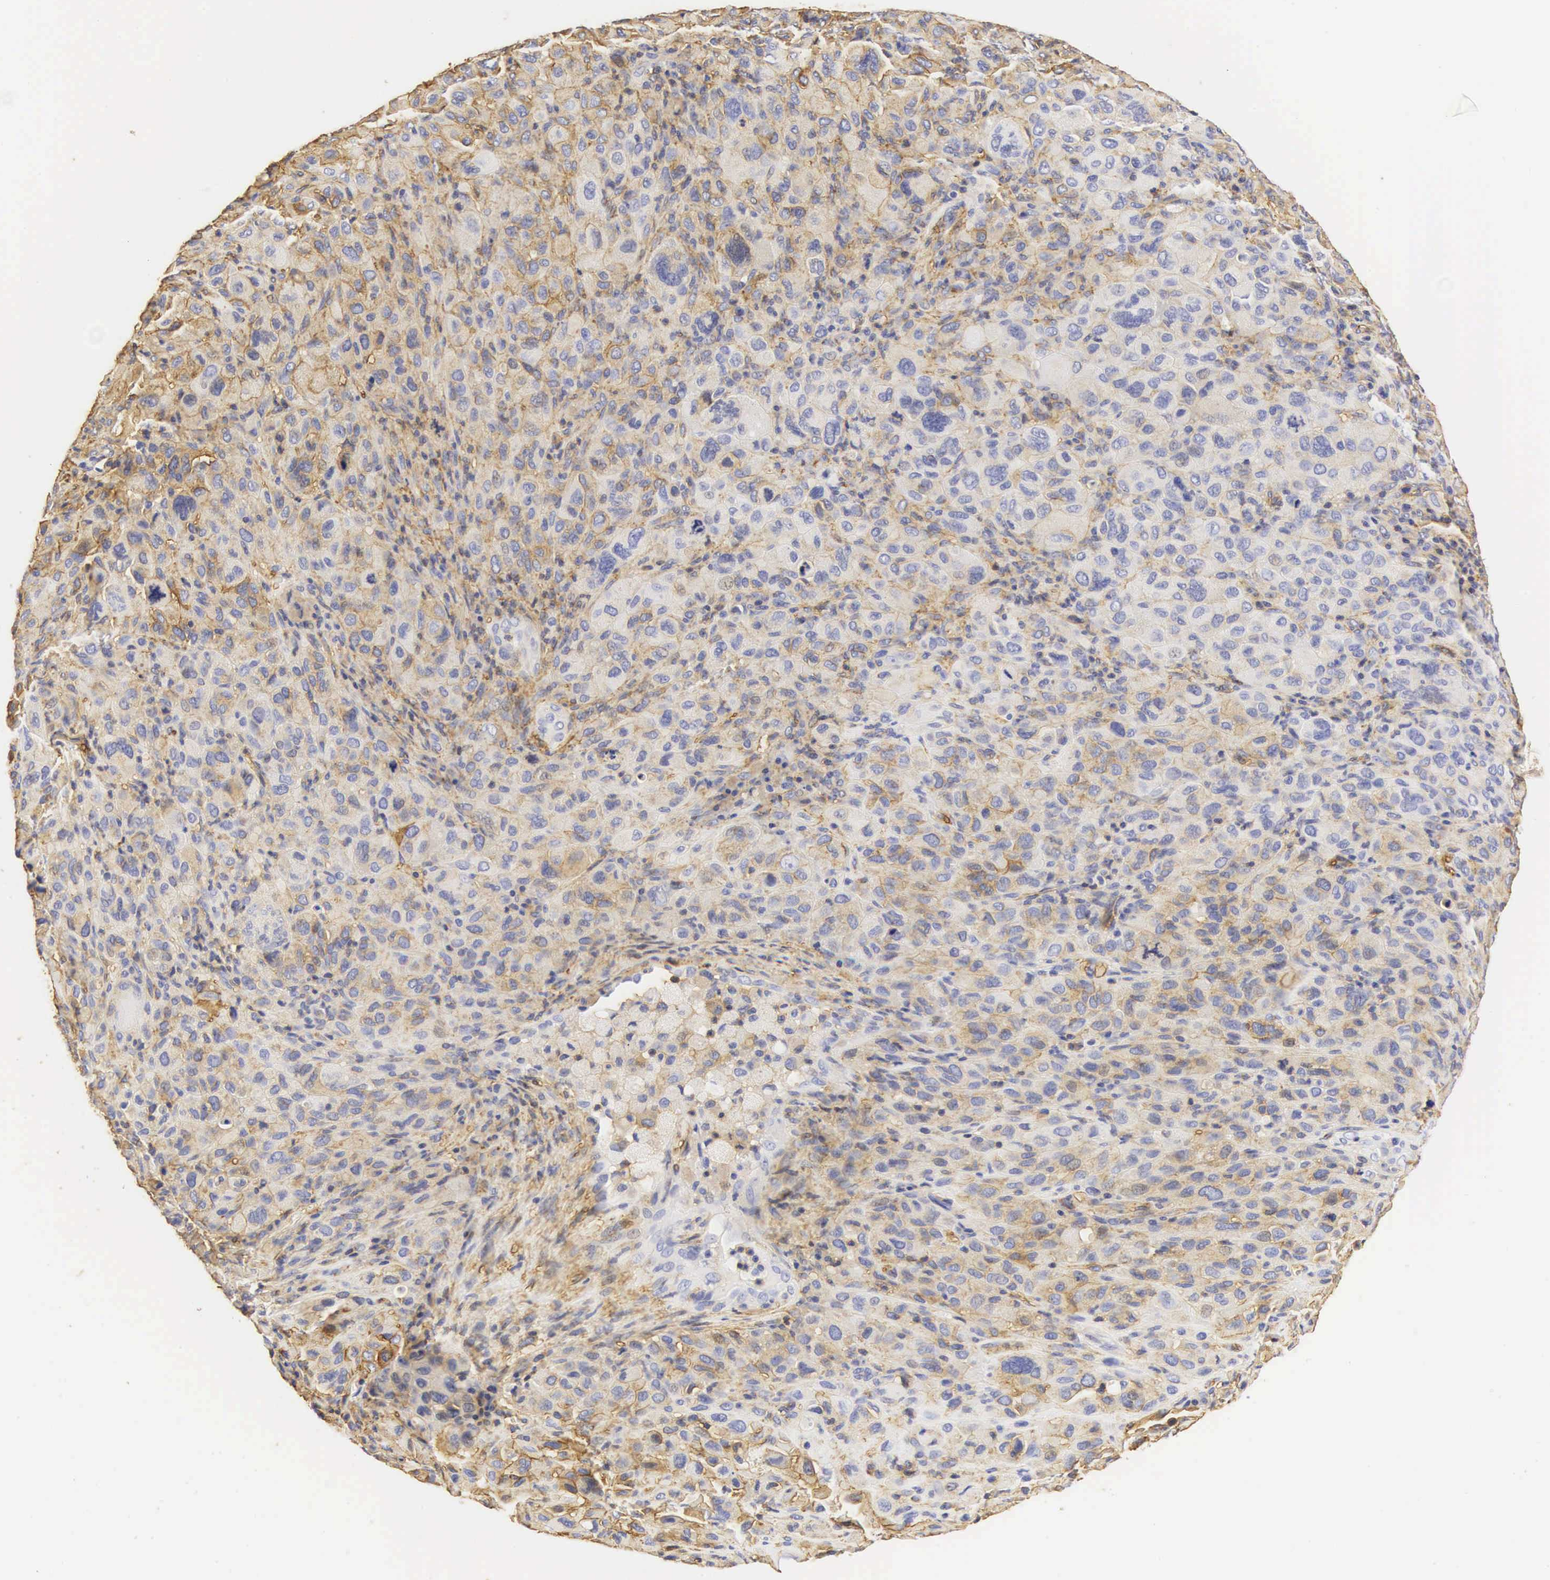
{"staining": {"intensity": "weak", "quantity": "25%-75%", "location": "cytoplasmic/membranous"}, "tissue": "melanoma", "cell_type": "Tumor cells", "image_type": "cancer", "snomed": [{"axis": "morphology", "description": "Malignant melanoma, Metastatic site"}, {"axis": "topography", "description": "Skin"}], "caption": "The micrograph exhibits immunohistochemical staining of melanoma. There is weak cytoplasmic/membranous expression is seen in about 25%-75% of tumor cells.", "gene": "CD99", "patient": {"sex": "male", "age": 32}}